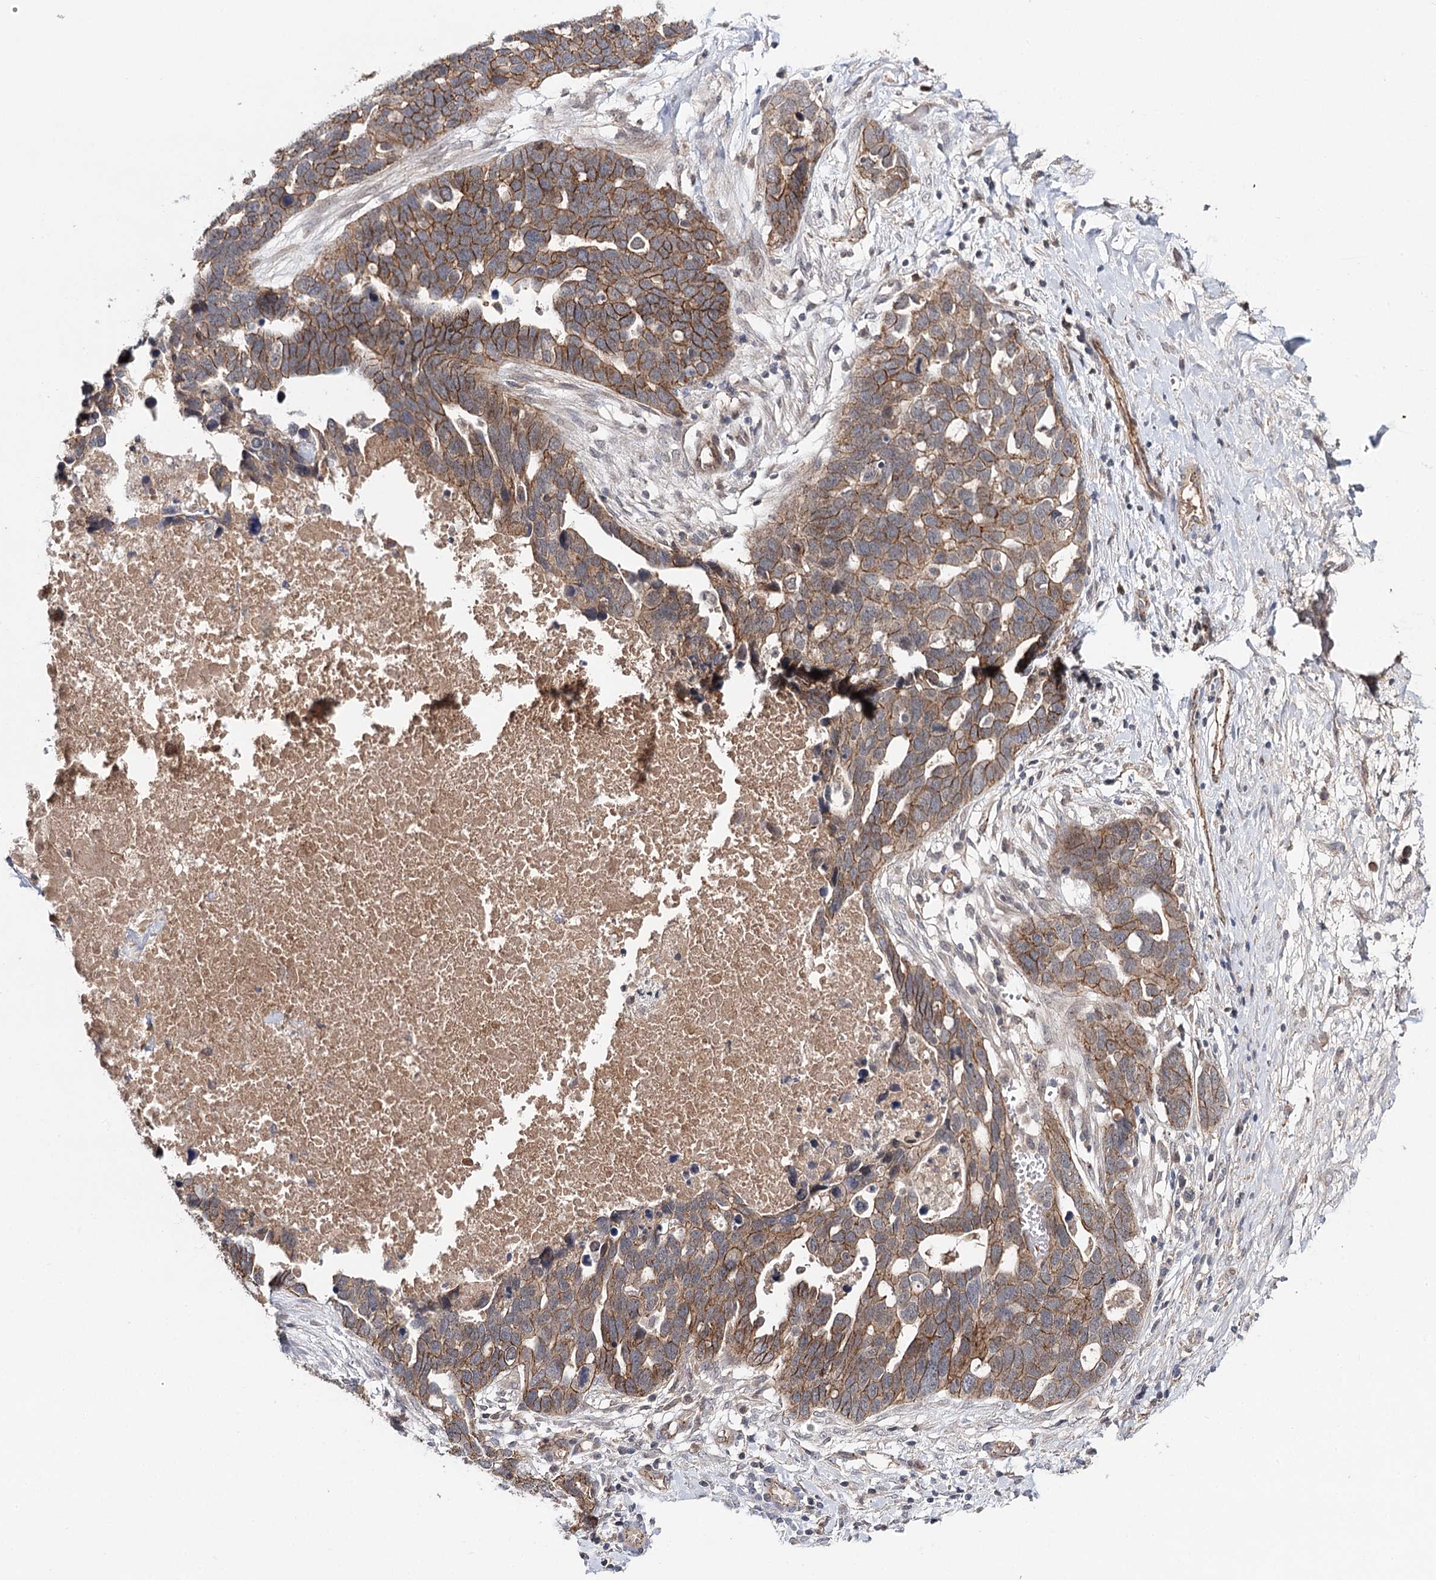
{"staining": {"intensity": "moderate", "quantity": ">75%", "location": "cytoplasmic/membranous"}, "tissue": "ovarian cancer", "cell_type": "Tumor cells", "image_type": "cancer", "snomed": [{"axis": "morphology", "description": "Cystadenocarcinoma, serous, NOS"}, {"axis": "topography", "description": "Ovary"}], "caption": "Immunohistochemical staining of ovarian serous cystadenocarcinoma demonstrates medium levels of moderate cytoplasmic/membranous protein staining in approximately >75% of tumor cells.", "gene": "PKP4", "patient": {"sex": "female", "age": 54}}